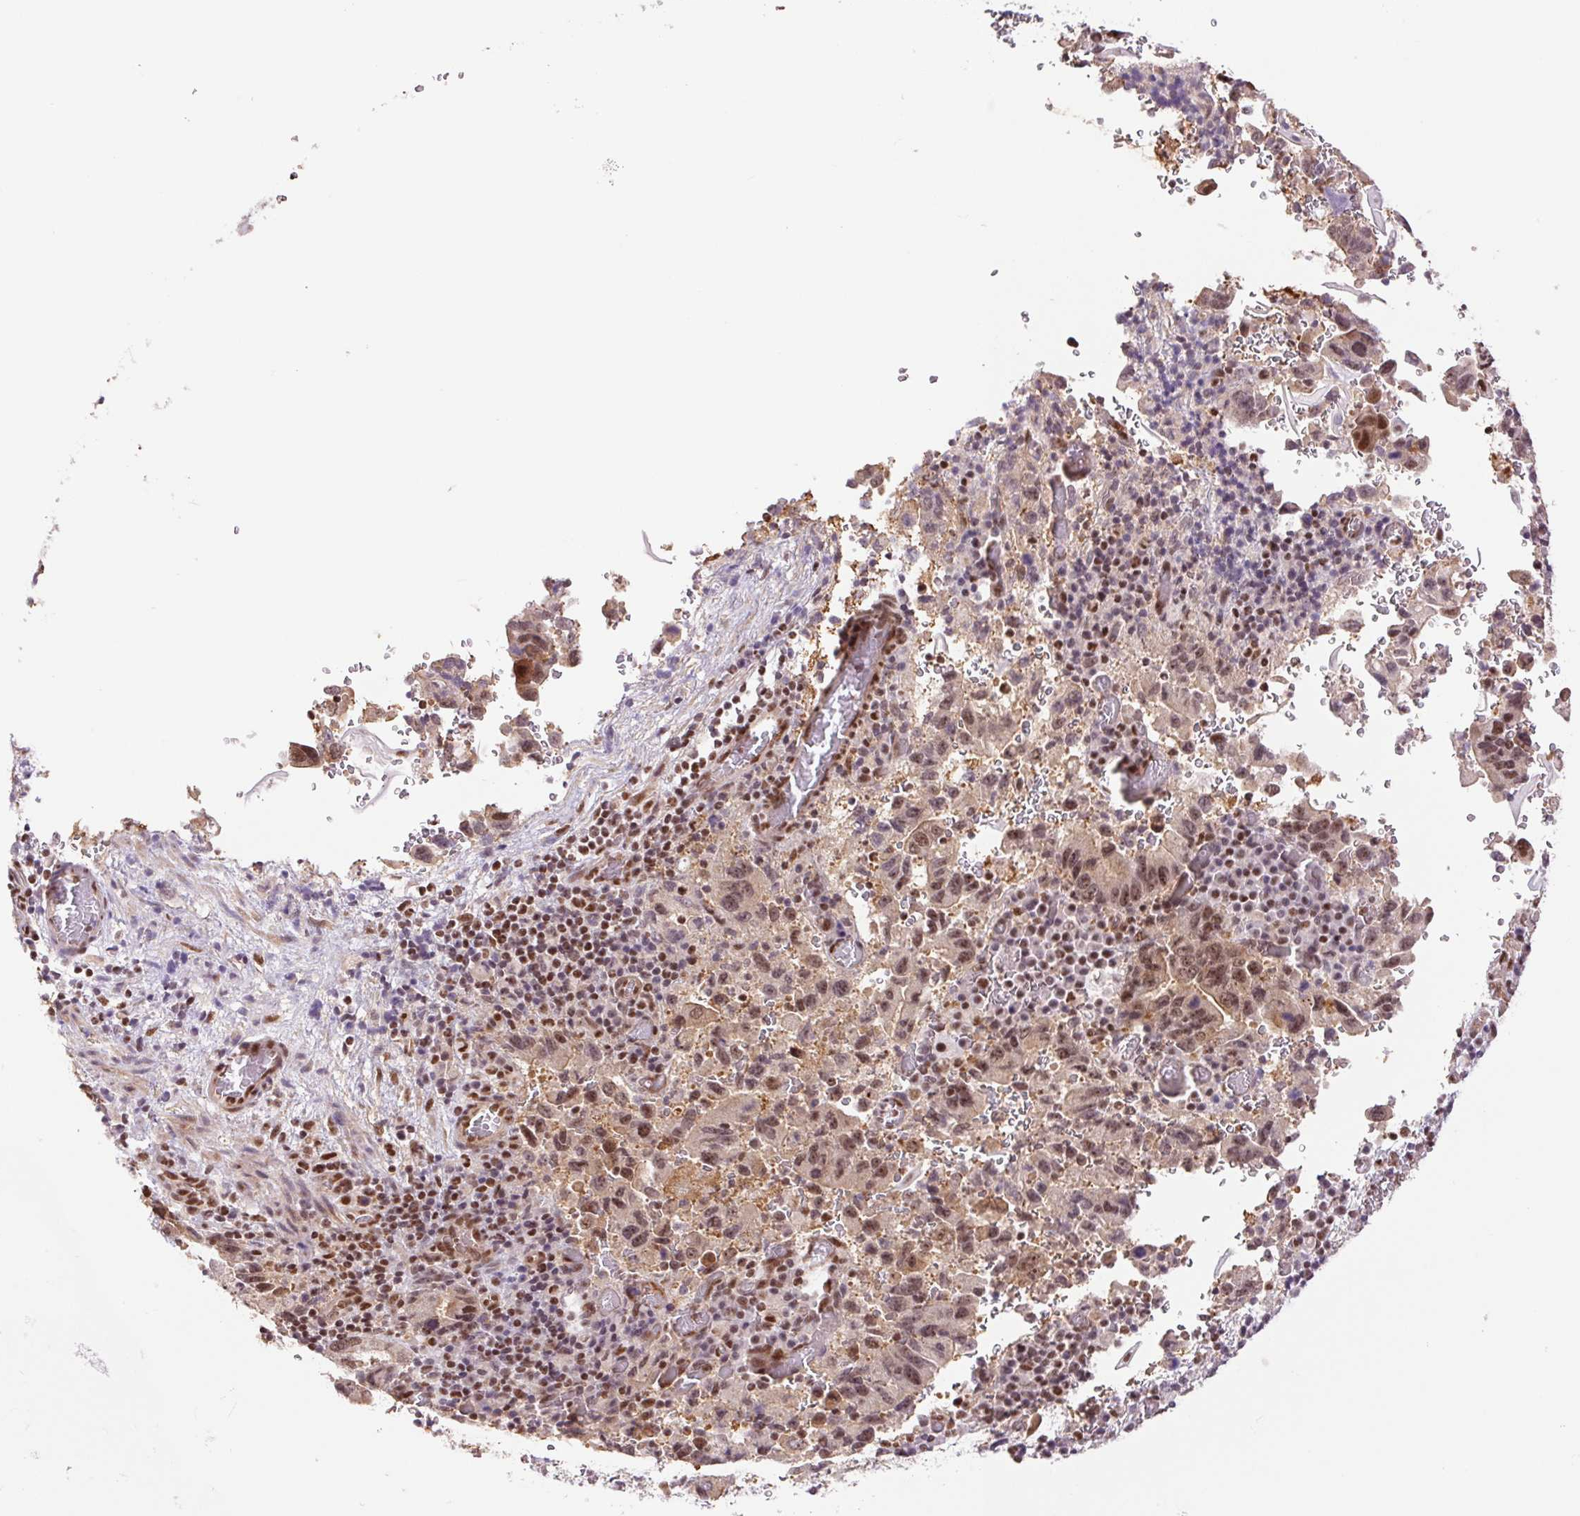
{"staining": {"intensity": "moderate", "quantity": ">75%", "location": "nuclear"}, "tissue": "stomach cancer", "cell_type": "Tumor cells", "image_type": "cancer", "snomed": [{"axis": "morphology", "description": "Adenocarcinoma, NOS"}, {"axis": "topography", "description": "Stomach, upper"}], "caption": "Moderate nuclear protein staining is seen in about >75% of tumor cells in stomach cancer (adenocarcinoma).", "gene": "CWC25", "patient": {"sex": "male", "age": 74}}